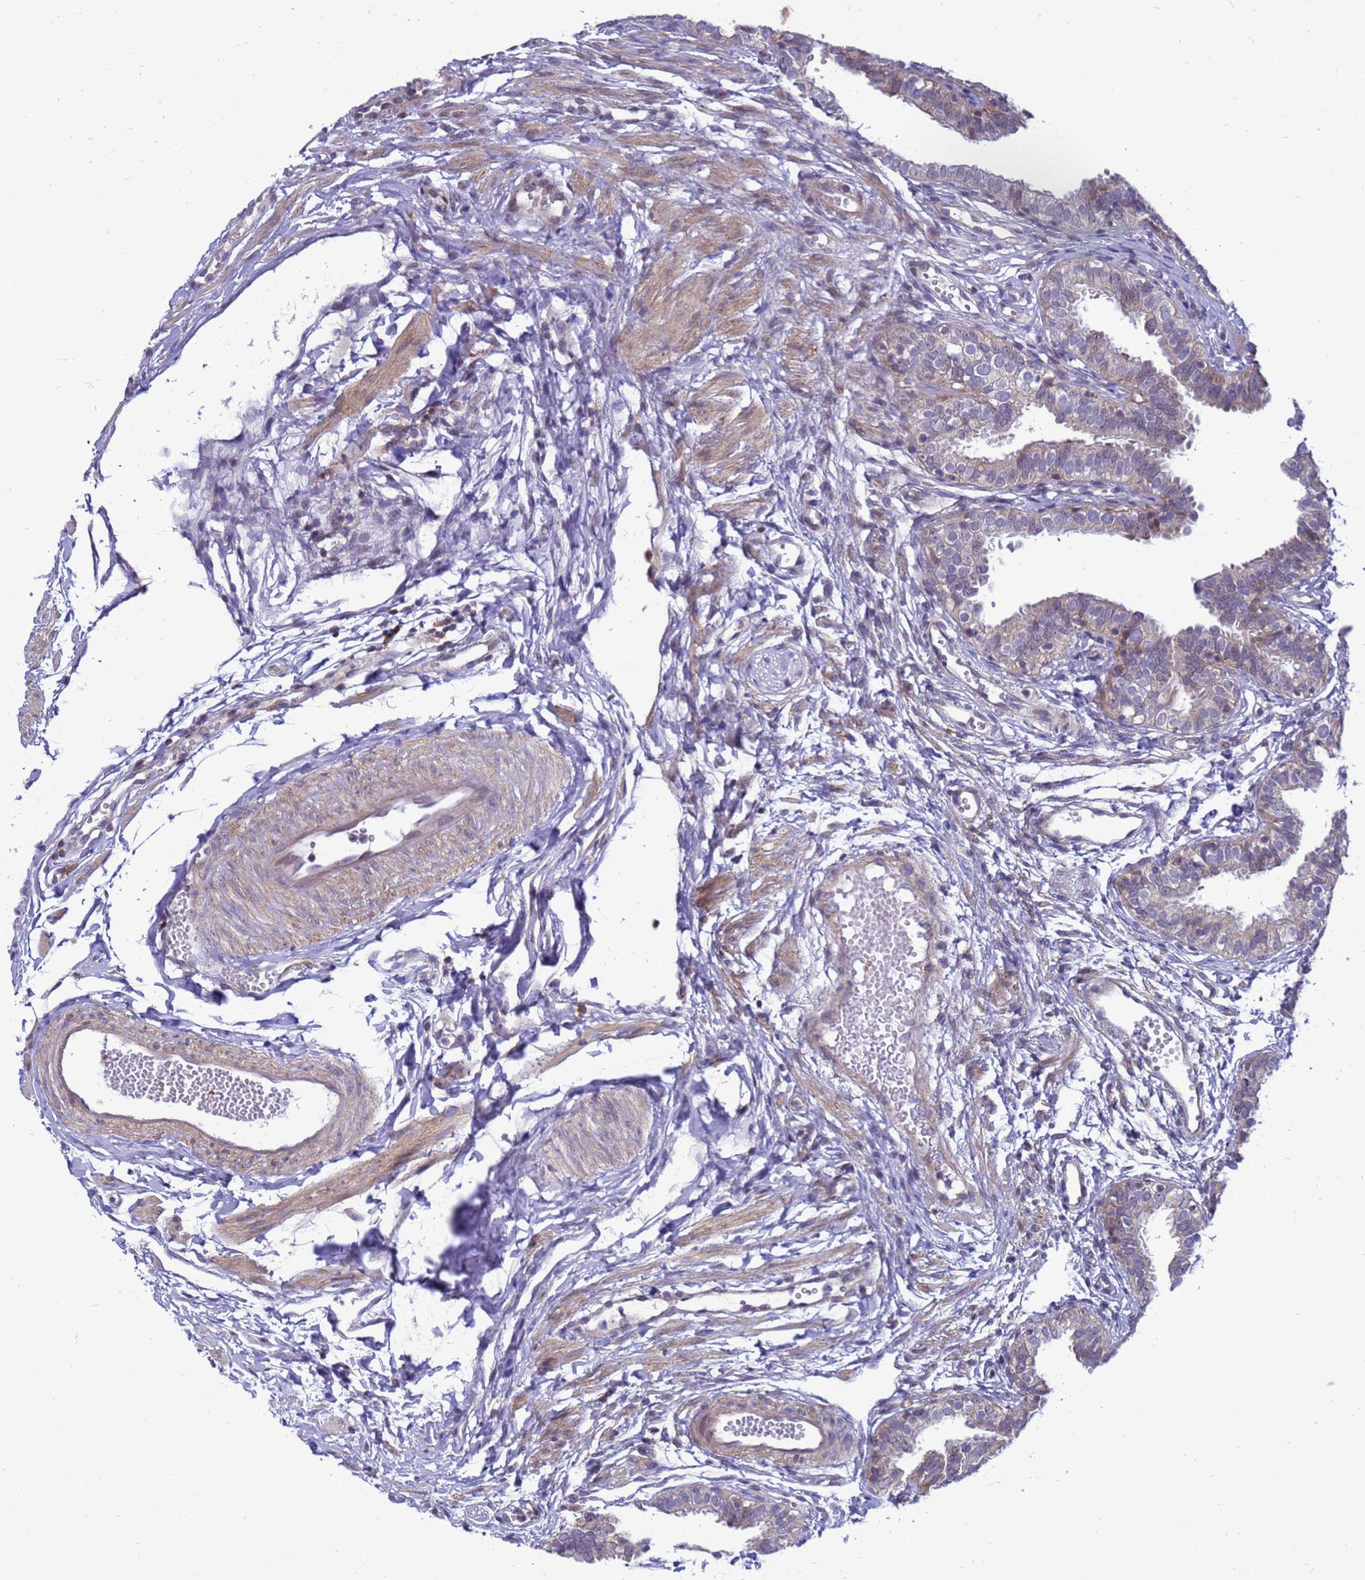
{"staining": {"intensity": "moderate", "quantity": "25%-75%", "location": "cytoplasmic/membranous"}, "tissue": "fallopian tube", "cell_type": "Glandular cells", "image_type": "normal", "snomed": [{"axis": "morphology", "description": "Normal tissue, NOS"}, {"axis": "topography", "description": "Fallopian tube"}], "caption": "Protein expression by immunohistochemistry shows moderate cytoplasmic/membranous positivity in approximately 25%-75% of glandular cells in normal fallopian tube.", "gene": "C12orf43", "patient": {"sex": "female", "age": 35}}